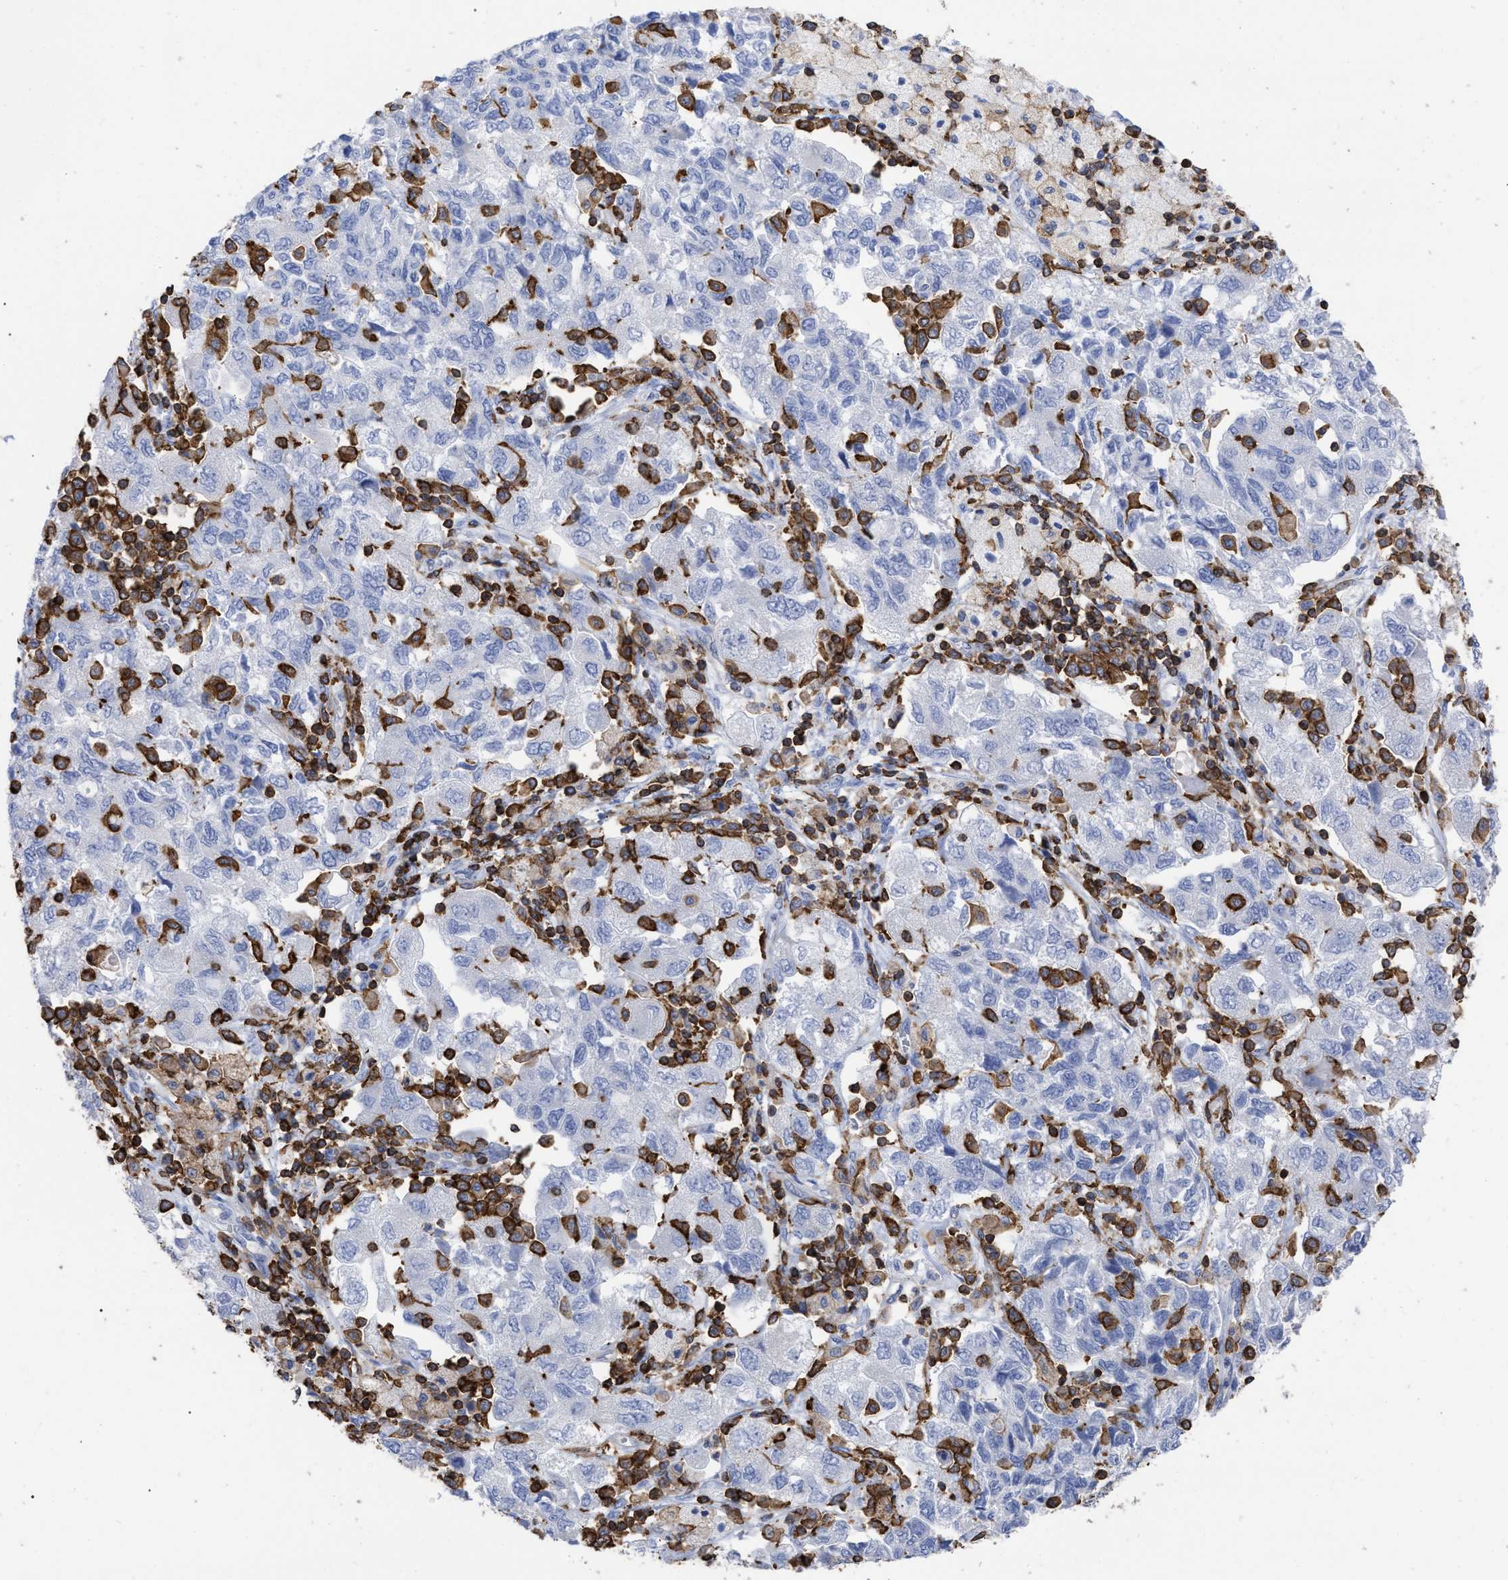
{"staining": {"intensity": "negative", "quantity": "none", "location": "none"}, "tissue": "ovarian cancer", "cell_type": "Tumor cells", "image_type": "cancer", "snomed": [{"axis": "morphology", "description": "Carcinoma, NOS"}, {"axis": "morphology", "description": "Cystadenocarcinoma, serous, NOS"}, {"axis": "topography", "description": "Ovary"}], "caption": "Serous cystadenocarcinoma (ovarian) was stained to show a protein in brown. There is no significant expression in tumor cells.", "gene": "HCLS1", "patient": {"sex": "female", "age": 69}}